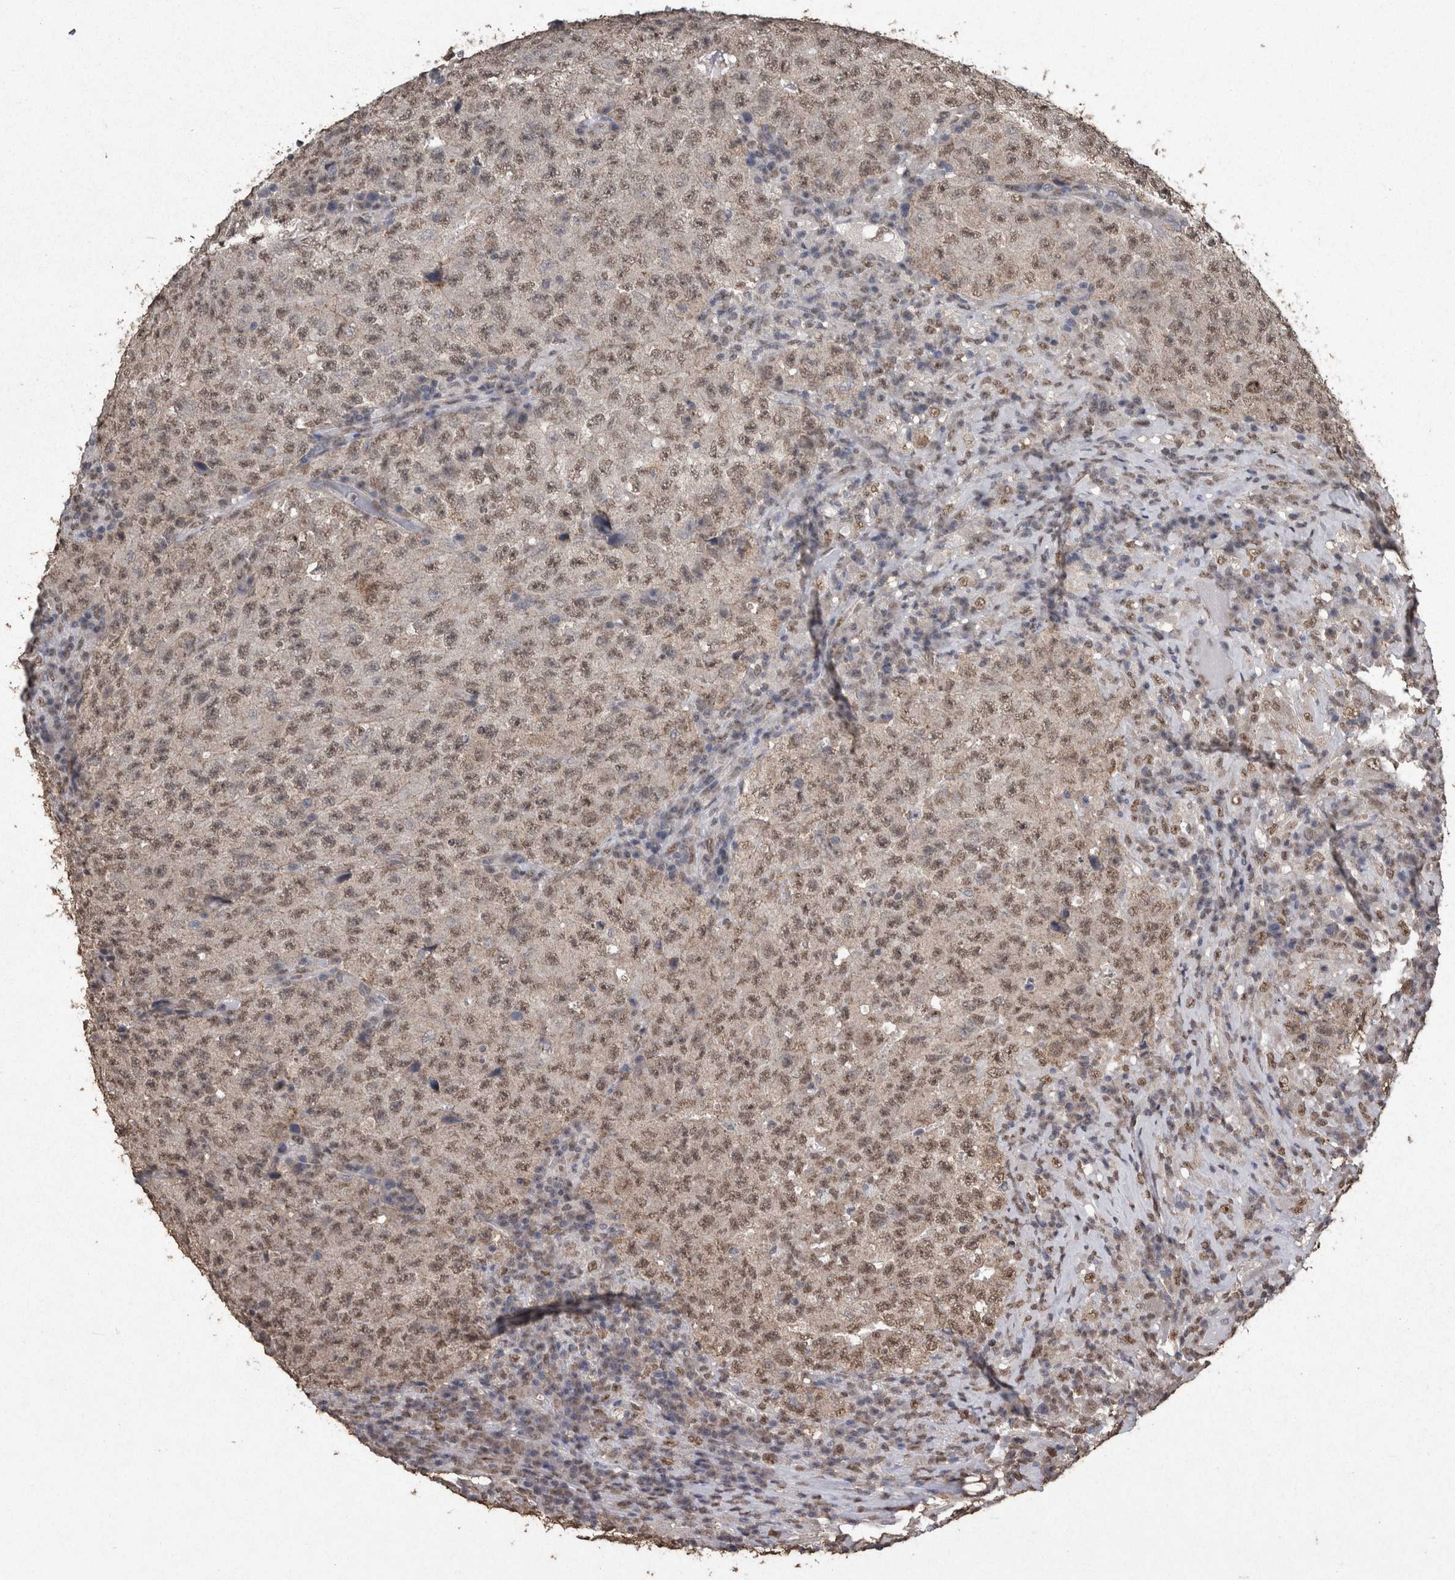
{"staining": {"intensity": "weak", "quantity": ">75%", "location": "nuclear"}, "tissue": "testis cancer", "cell_type": "Tumor cells", "image_type": "cancer", "snomed": [{"axis": "morphology", "description": "Necrosis, NOS"}, {"axis": "morphology", "description": "Carcinoma, Embryonal, NOS"}, {"axis": "topography", "description": "Testis"}], "caption": "An immunohistochemistry image of neoplastic tissue is shown. Protein staining in brown shows weak nuclear positivity in embryonal carcinoma (testis) within tumor cells. (IHC, brightfield microscopy, high magnification).", "gene": "SMAD7", "patient": {"sex": "male", "age": 19}}